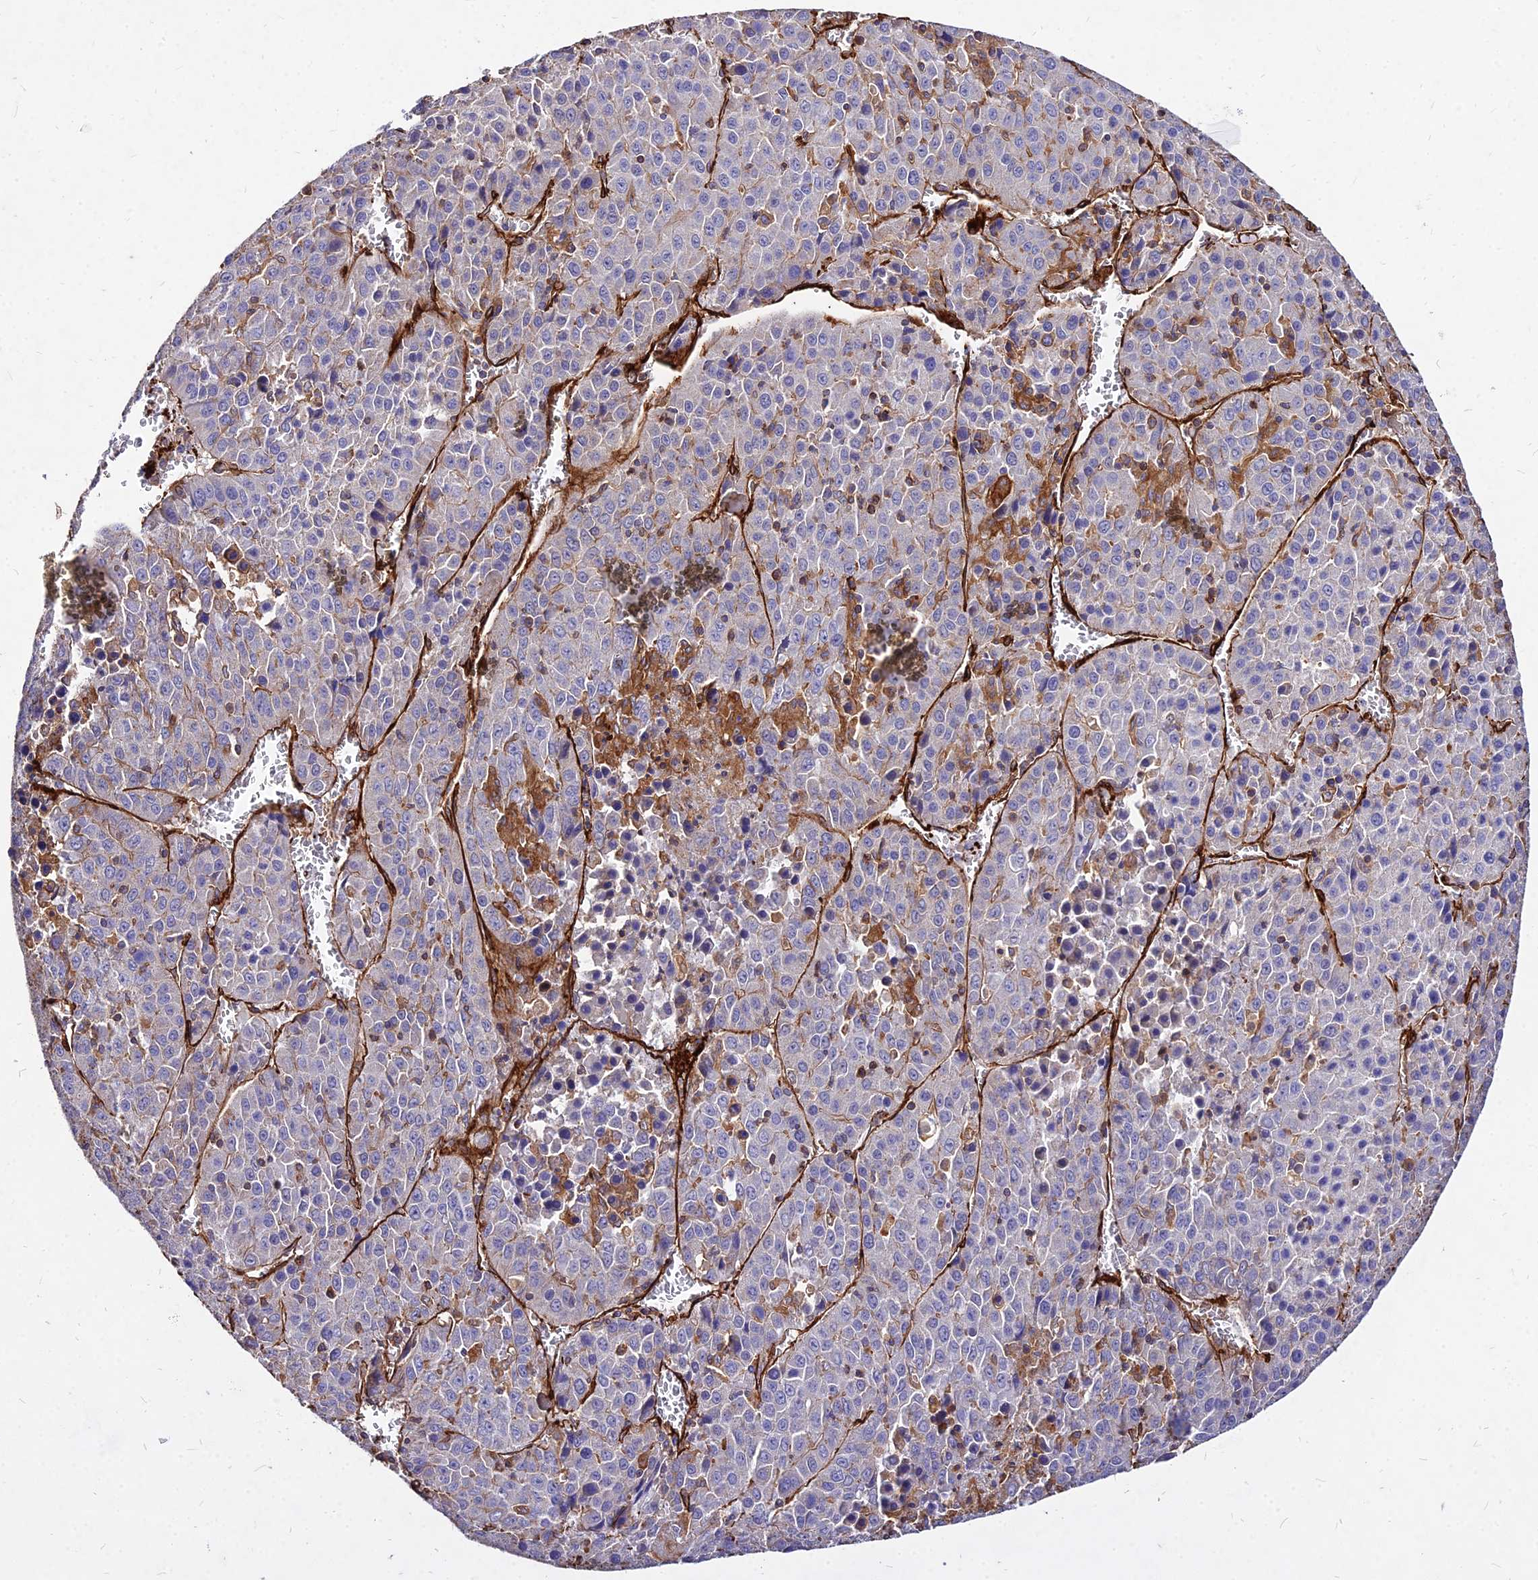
{"staining": {"intensity": "negative", "quantity": "none", "location": "none"}, "tissue": "liver cancer", "cell_type": "Tumor cells", "image_type": "cancer", "snomed": [{"axis": "morphology", "description": "Carcinoma, Hepatocellular, NOS"}, {"axis": "topography", "description": "Liver"}], "caption": "DAB (3,3'-diaminobenzidine) immunohistochemical staining of liver cancer (hepatocellular carcinoma) shows no significant expression in tumor cells. The staining is performed using DAB (3,3'-diaminobenzidine) brown chromogen with nuclei counter-stained in using hematoxylin.", "gene": "EFCC1", "patient": {"sex": "female", "age": 53}}